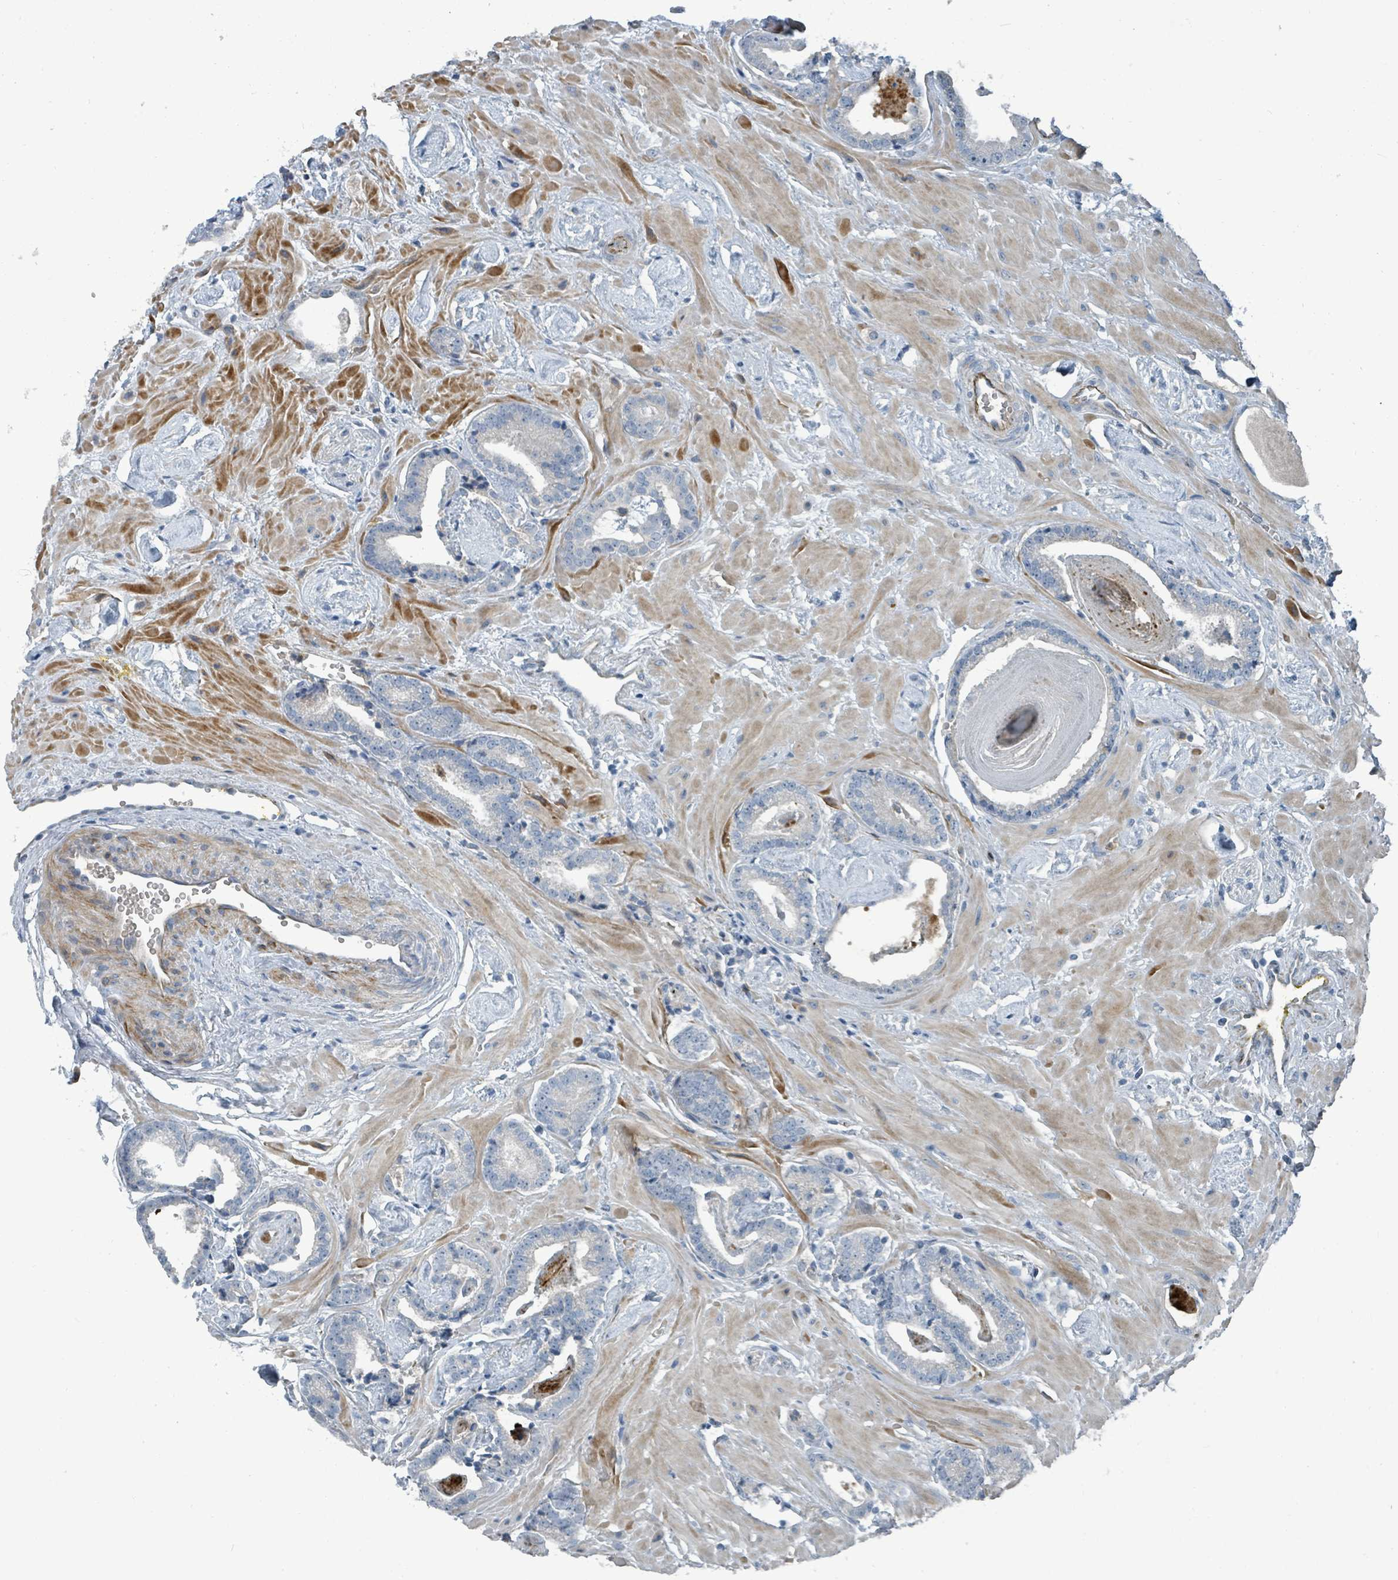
{"staining": {"intensity": "negative", "quantity": "none", "location": "none"}, "tissue": "prostate cancer", "cell_type": "Tumor cells", "image_type": "cancer", "snomed": [{"axis": "morphology", "description": "Adenocarcinoma, Low grade"}, {"axis": "topography", "description": "Prostate"}], "caption": "Prostate low-grade adenocarcinoma stained for a protein using immunohistochemistry reveals no expression tumor cells.", "gene": "SLC44A5", "patient": {"sex": "male", "age": 60}}